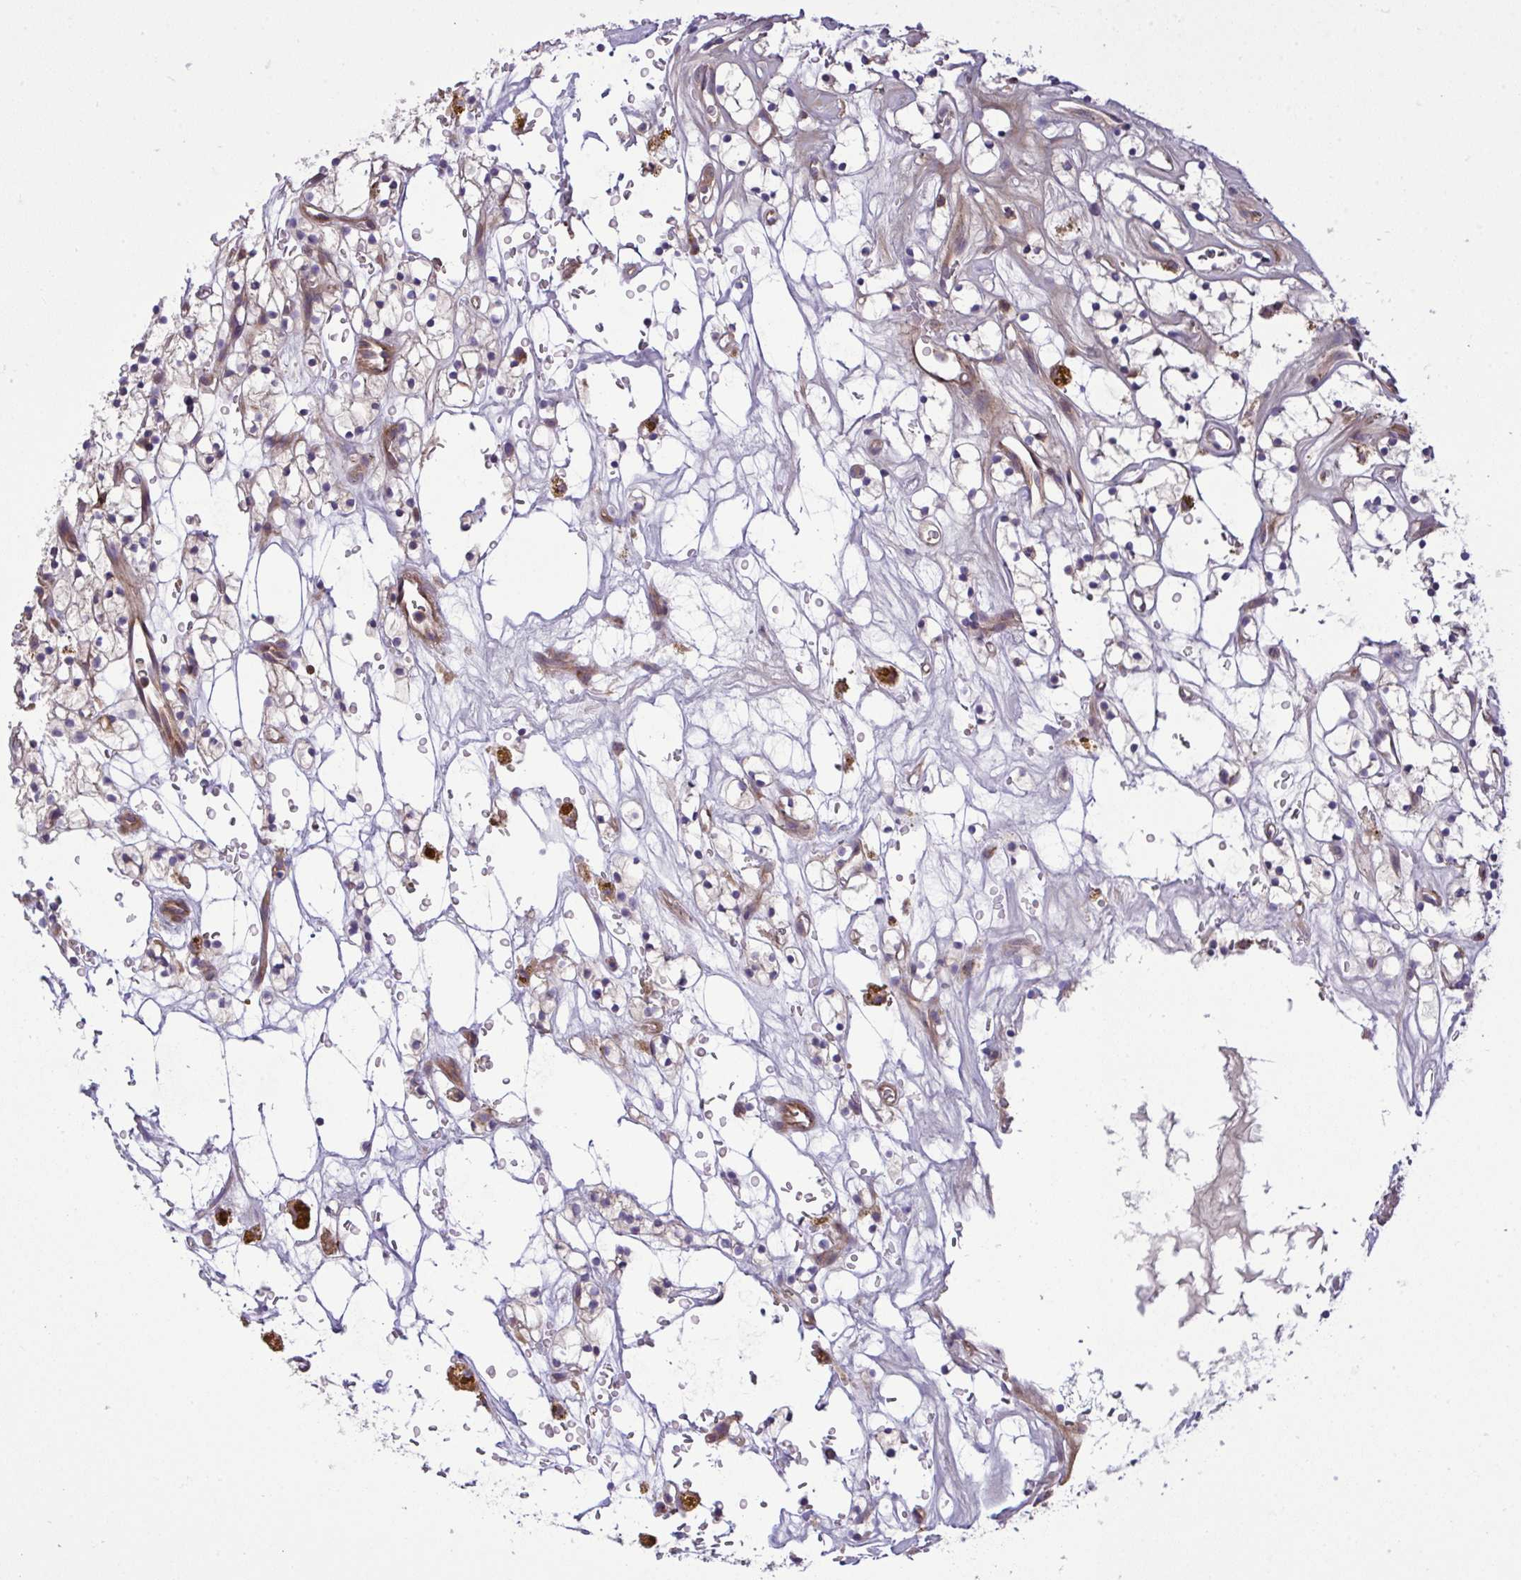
{"staining": {"intensity": "negative", "quantity": "none", "location": "none"}, "tissue": "renal cancer", "cell_type": "Tumor cells", "image_type": "cancer", "snomed": [{"axis": "morphology", "description": "Adenocarcinoma, NOS"}, {"axis": "topography", "description": "Kidney"}], "caption": "Immunohistochemical staining of renal adenocarcinoma reveals no significant staining in tumor cells. (Stains: DAB immunohistochemistry with hematoxylin counter stain, Microscopy: brightfield microscopy at high magnification).", "gene": "GRB14", "patient": {"sex": "female", "age": 64}}